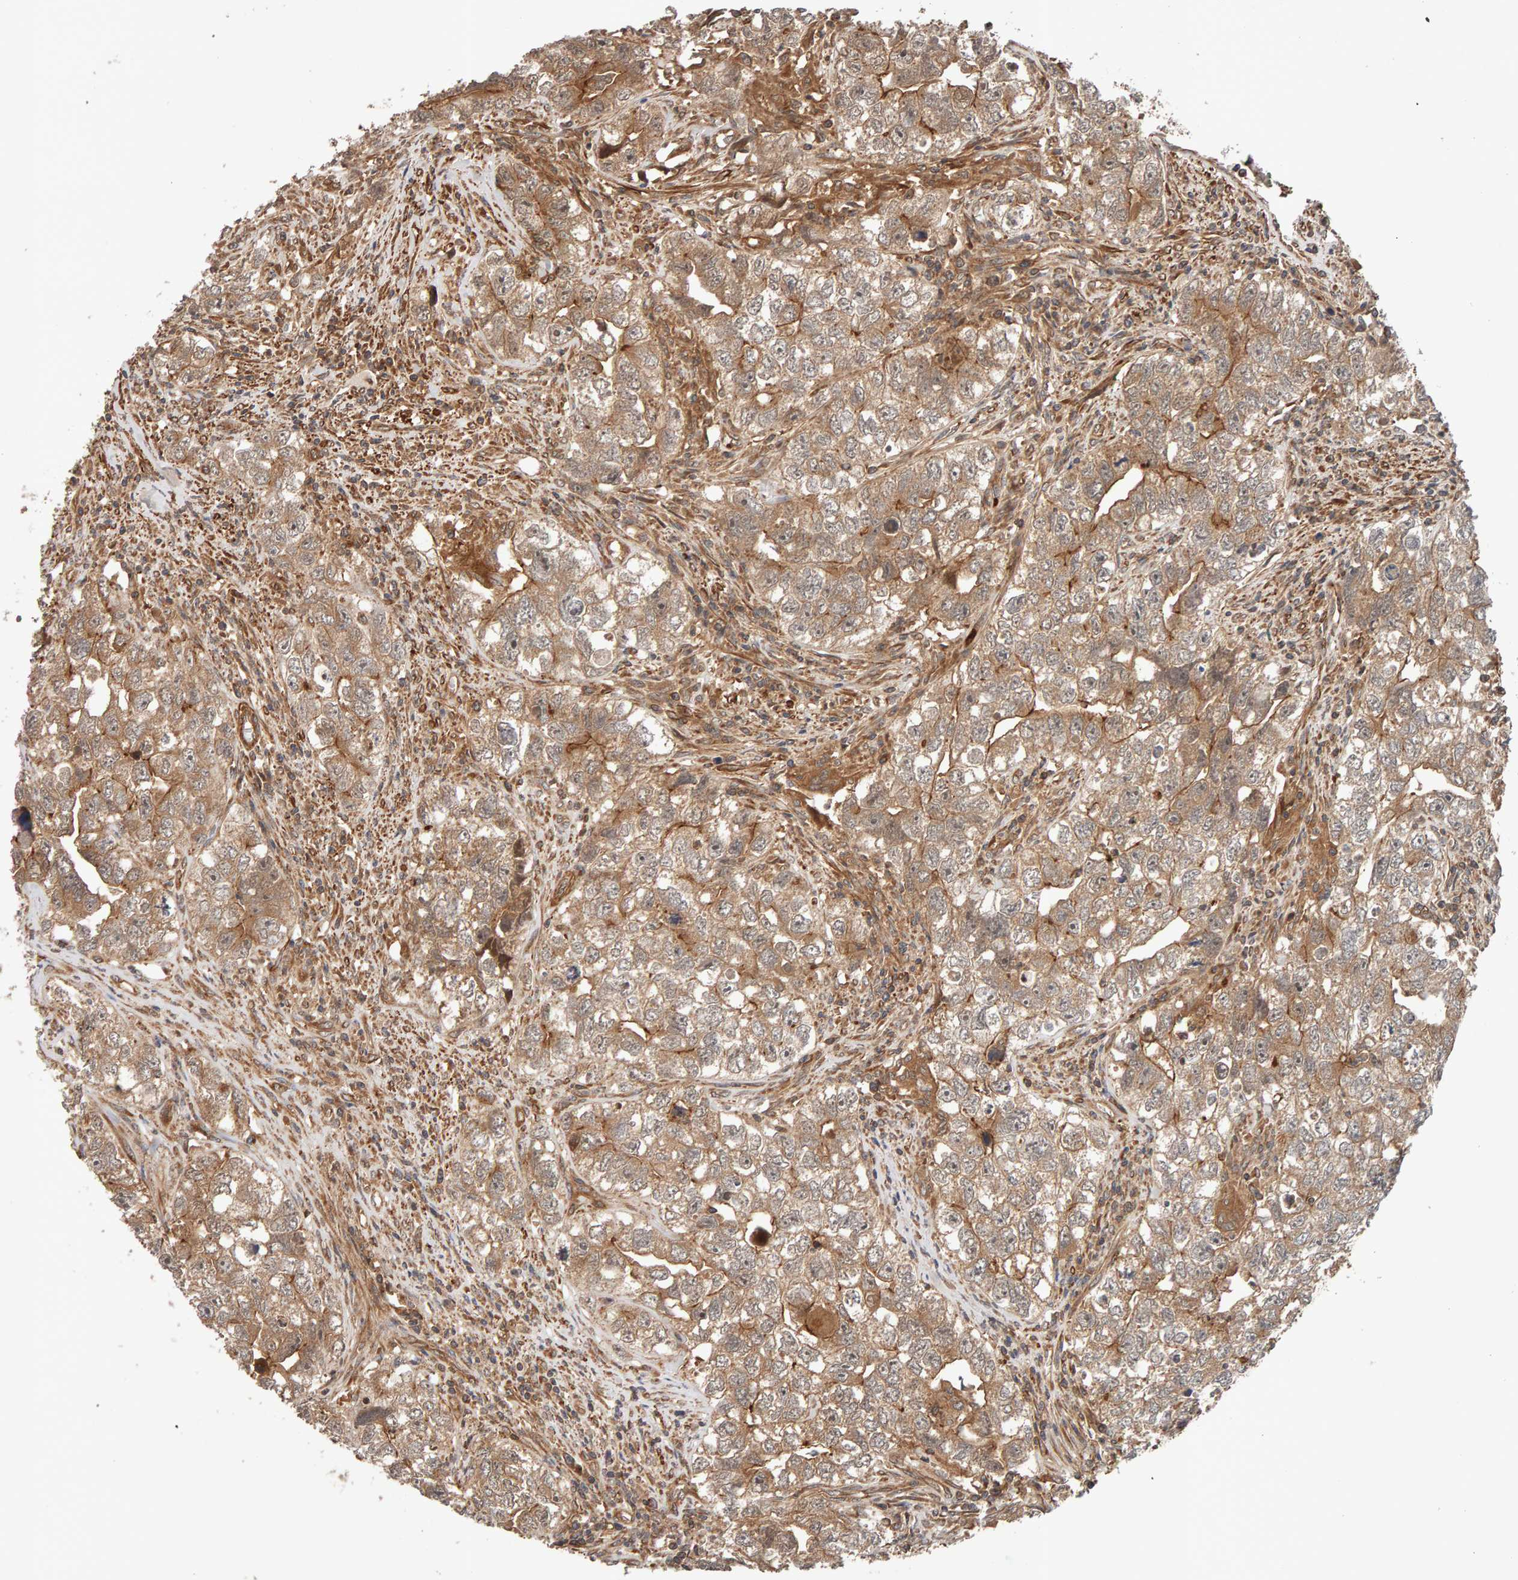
{"staining": {"intensity": "moderate", "quantity": "25%-75%", "location": "cytoplasmic/membranous"}, "tissue": "testis cancer", "cell_type": "Tumor cells", "image_type": "cancer", "snomed": [{"axis": "morphology", "description": "Seminoma, NOS"}, {"axis": "morphology", "description": "Carcinoma, Embryonal, NOS"}, {"axis": "topography", "description": "Testis"}], "caption": "Immunohistochemistry (IHC) (DAB) staining of testis cancer (seminoma) exhibits moderate cytoplasmic/membranous protein positivity in about 25%-75% of tumor cells.", "gene": "SYNRG", "patient": {"sex": "male", "age": 43}}